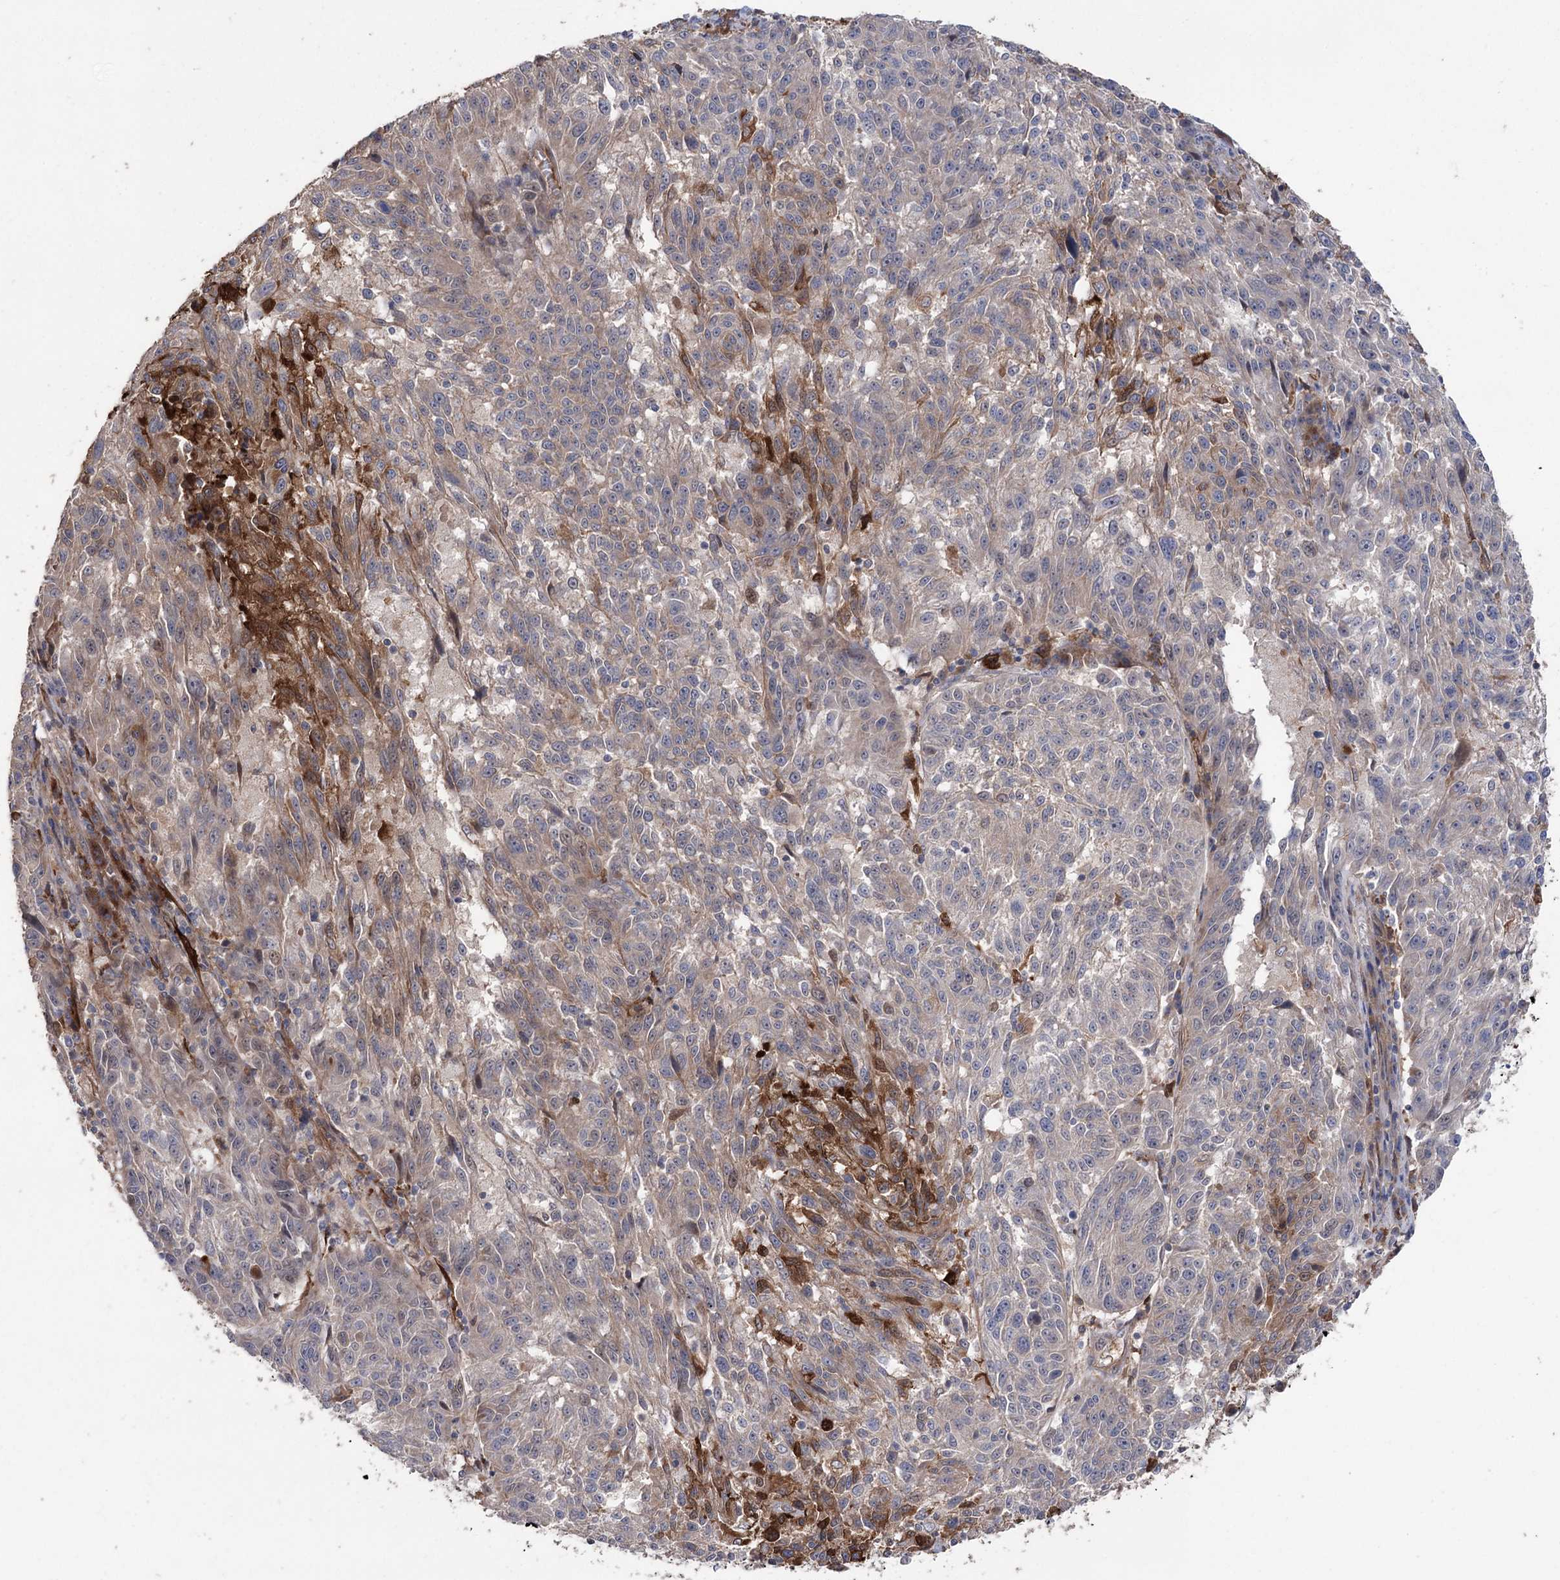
{"staining": {"intensity": "moderate", "quantity": "25%-75%", "location": "cytoplasmic/membranous"}, "tissue": "melanoma", "cell_type": "Tumor cells", "image_type": "cancer", "snomed": [{"axis": "morphology", "description": "Malignant melanoma, NOS"}, {"axis": "topography", "description": "Skin"}], "caption": "Immunohistochemical staining of human melanoma demonstrates medium levels of moderate cytoplasmic/membranous staining in about 25%-75% of tumor cells.", "gene": "OTUD1", "patient": {"sex": "male", "age": 53}}